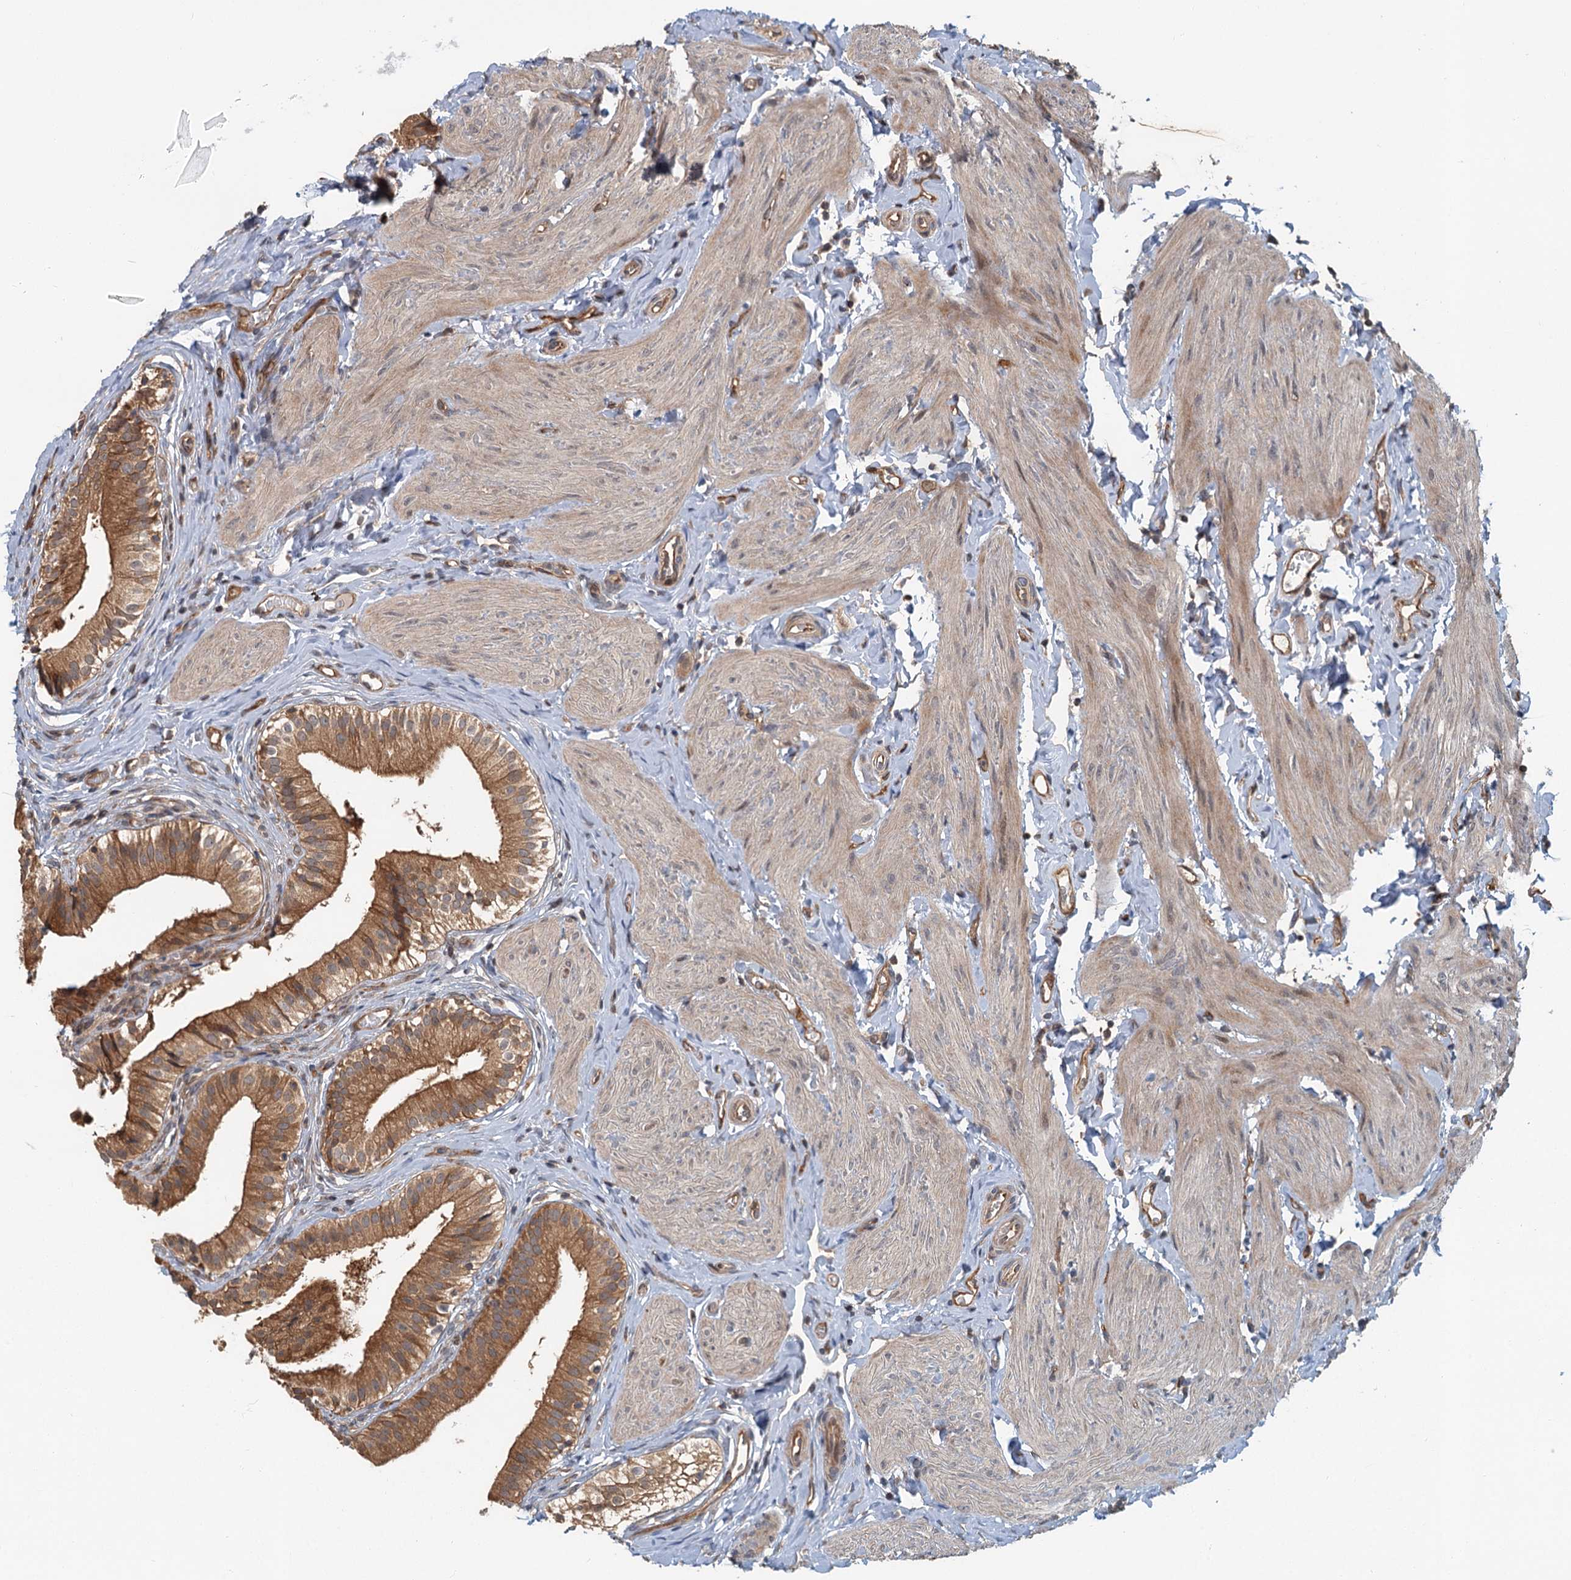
{"staining": {"intensity": "strong", "quantity": ">75%", "location": "cytoplasmic/membranous"}, "tissue": "gallbladder", "cell_type": "Glandular cells", "image_type": "normal", "snomed": [{"axis": "morphology", "description": "Normal tissue, NOS"}, {"axis": "topography", "description": "Gallbladder"}], "caption": "Immunohistochemical staining of benign human gallbladder exhibits >75% levels of strong cytoplasmic/membranous protein expression in approximately >75% of glandular cells. Using DAB (brown) and hematoxylin (blue) stains, captured at high magnification using brightfield microscopy.", "gene": "ZNF527", "patient": {"sex": "female", "age": 47}}